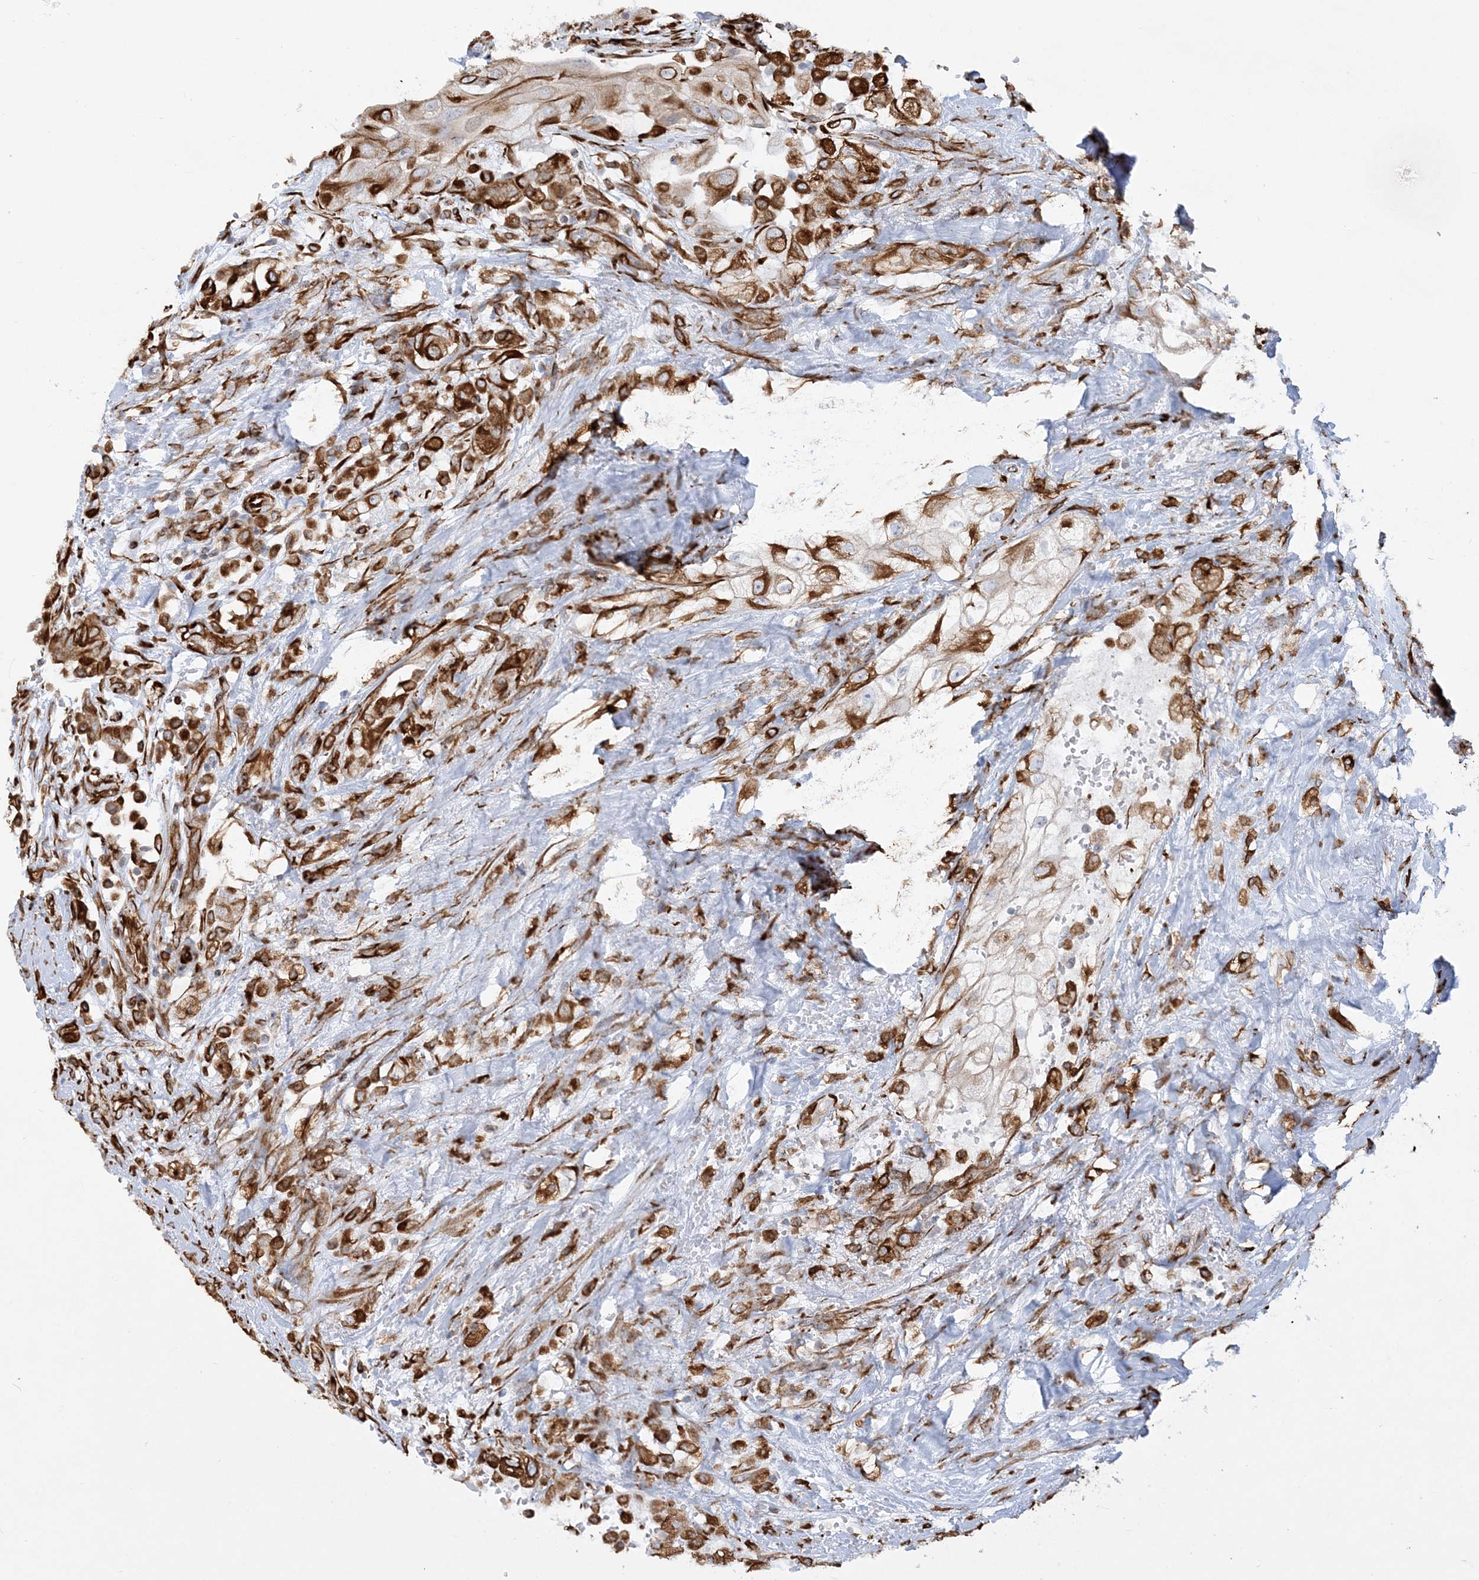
{"staining": {"intensity": "strong", "quantity": ">75%", "location": "cytoplasmic/membranous"}, "tissue": "thyroid cancer", "cell_type": "Tumor cells", "image_type": "cancer", "snomed": [{"axis": "morphology", "description": "Papillary adenocarcinoma, NOS"}, {"axis": "topography", "description": "Thyroid gland"}], "caption": "The histopathology image shows staining of thyroid papillary adenocarcinoma, revealing strong cytoplasmic/membranous protein staining (brown color) within tumor cells.", "gene": "SCLT1", "patient": {"sex": "female", "age": 59}}